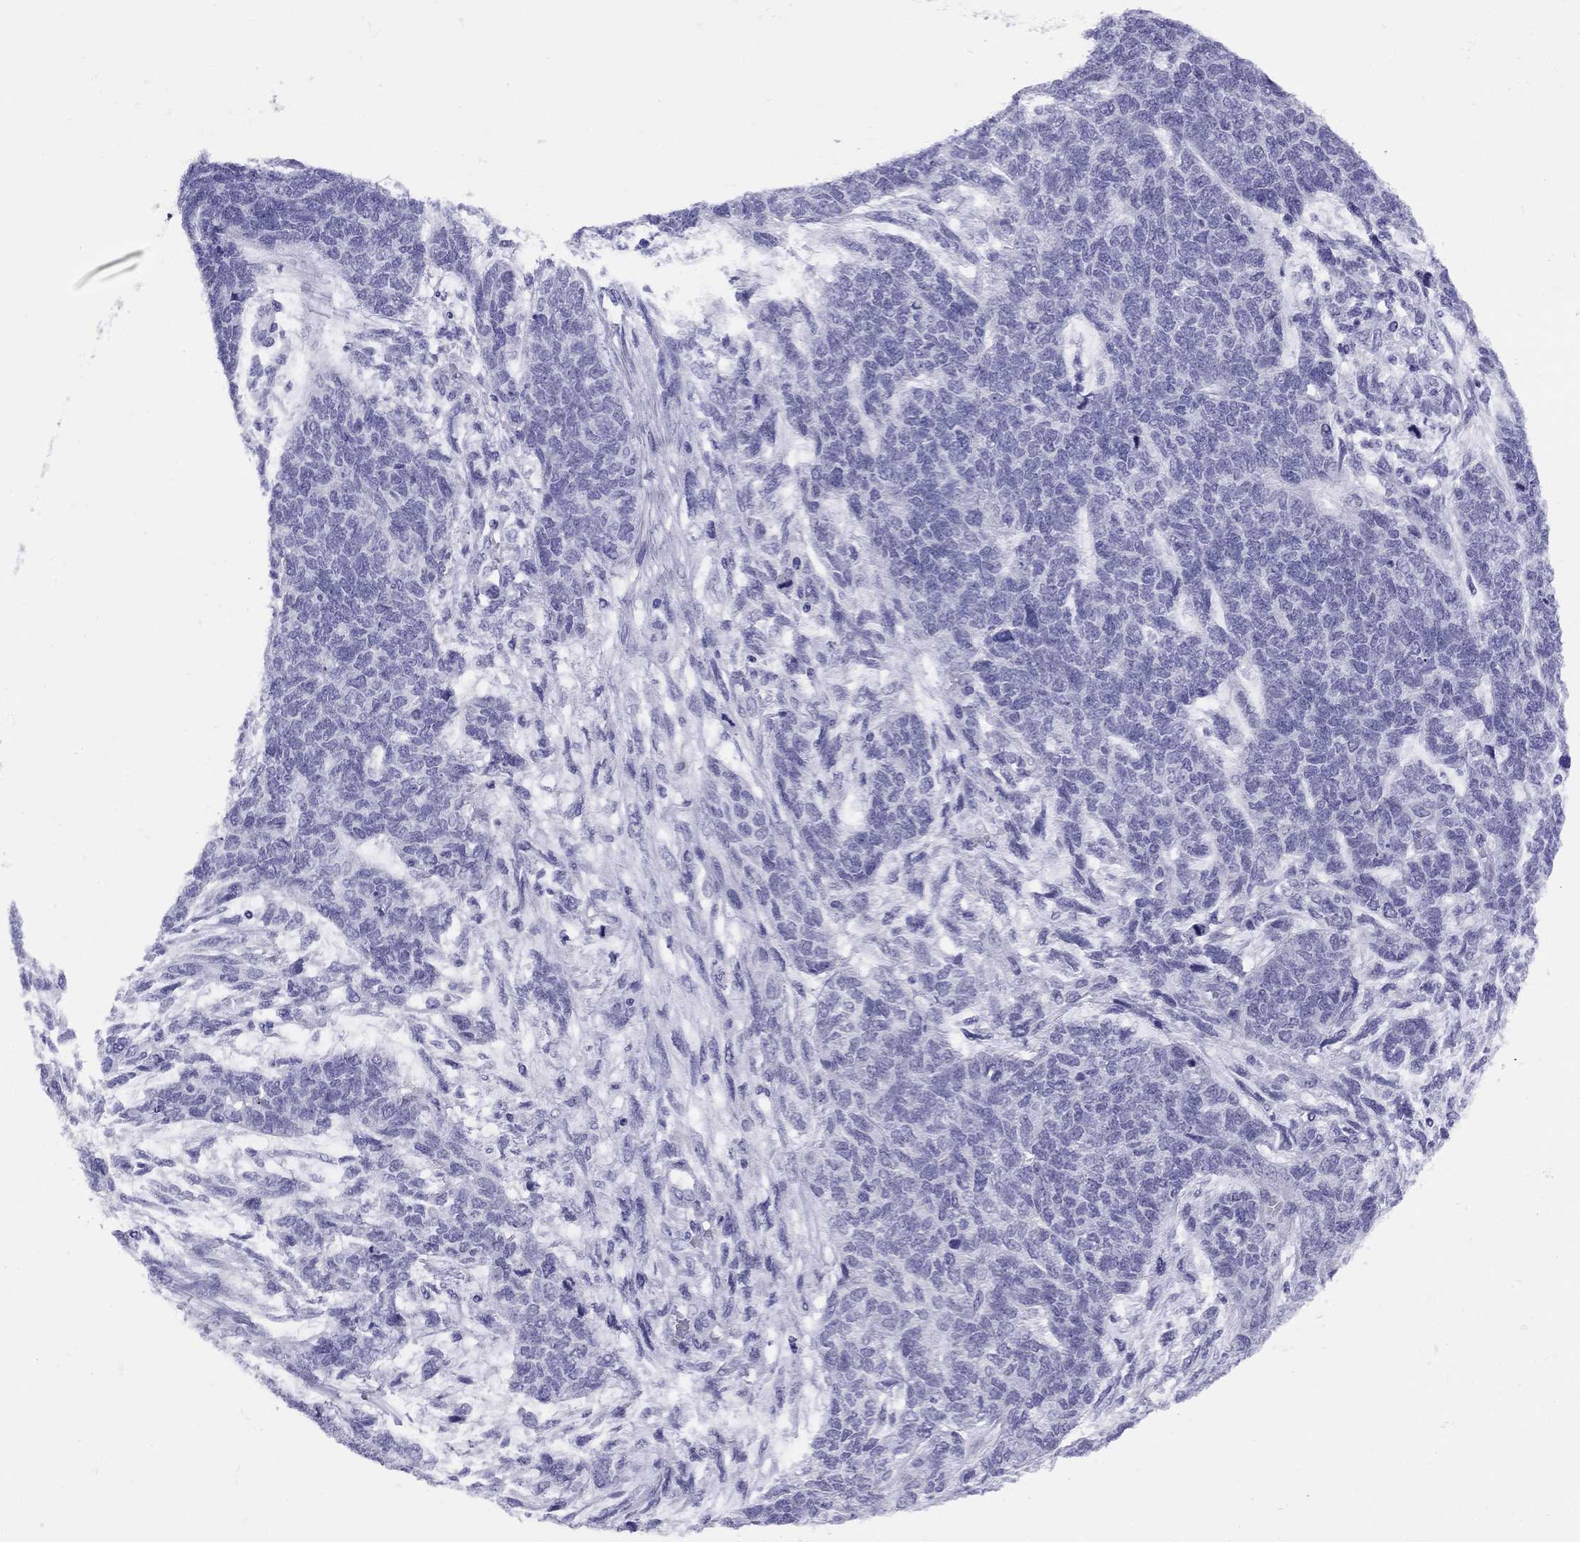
{"staining": {"intensity": "negative", "quantity": "none", "location": "none"}, "tissue": "cervical cancer", "cell_type": "Tumor cells", "image_type": "cancer", "snomed": [{"axis": "morphology", "description": "Squamous cell carcinoma, NOS"}, {"axis": "topography", "description": "Cervix"}], "caption": "This micrograph is of cervical squamous cell carcinoma stained with immunohistochemistry (IHC) to label a protein in brown with the nuclei are counter-stained blue. There is no expression in tumor cells.", "gene": "LYAR", "patient": {"sex": "female", "age": 63}}